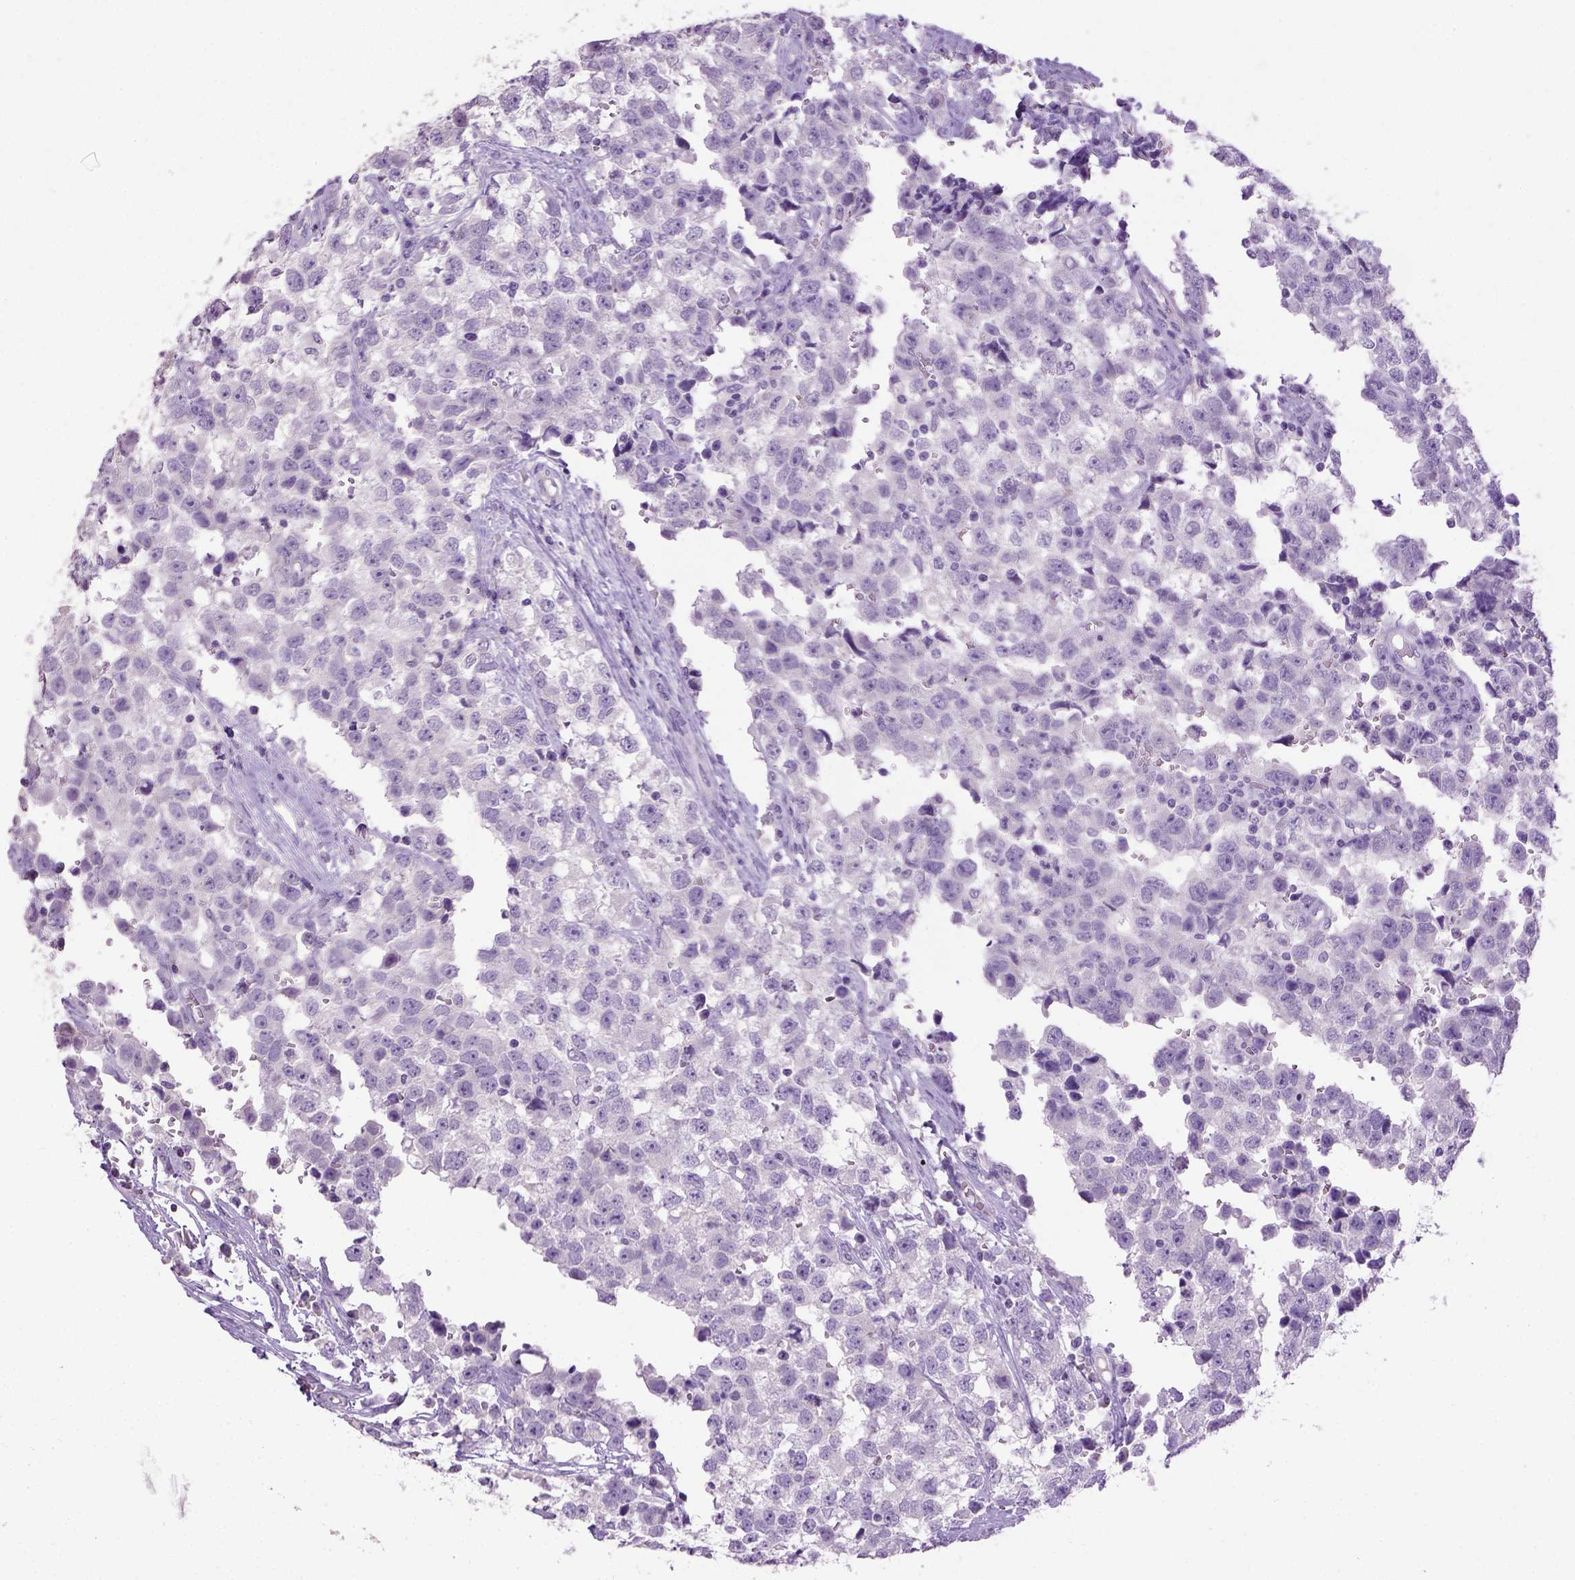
{"staining": {"intensity": "negative", "quantity": "none", "location": "none"}, "tissue": "testis cancer", "cell_type": "Tumor cells", "image_type": "cancer", "snomed": [{"axis": "morphology", "description": "Seminoma, NOS"}, {"axis": "topography", "description": "Testis"}], "caption": "IHC of testis cancer shows no positivity in tumor cells. (Stains: DAB immunohistochemistry with hematoxylin counter stain, Microscopy: brightfield microscopy at high magnification).", "gene": "CYP24A1", "patient": {"sex": "male", "age": 34}}